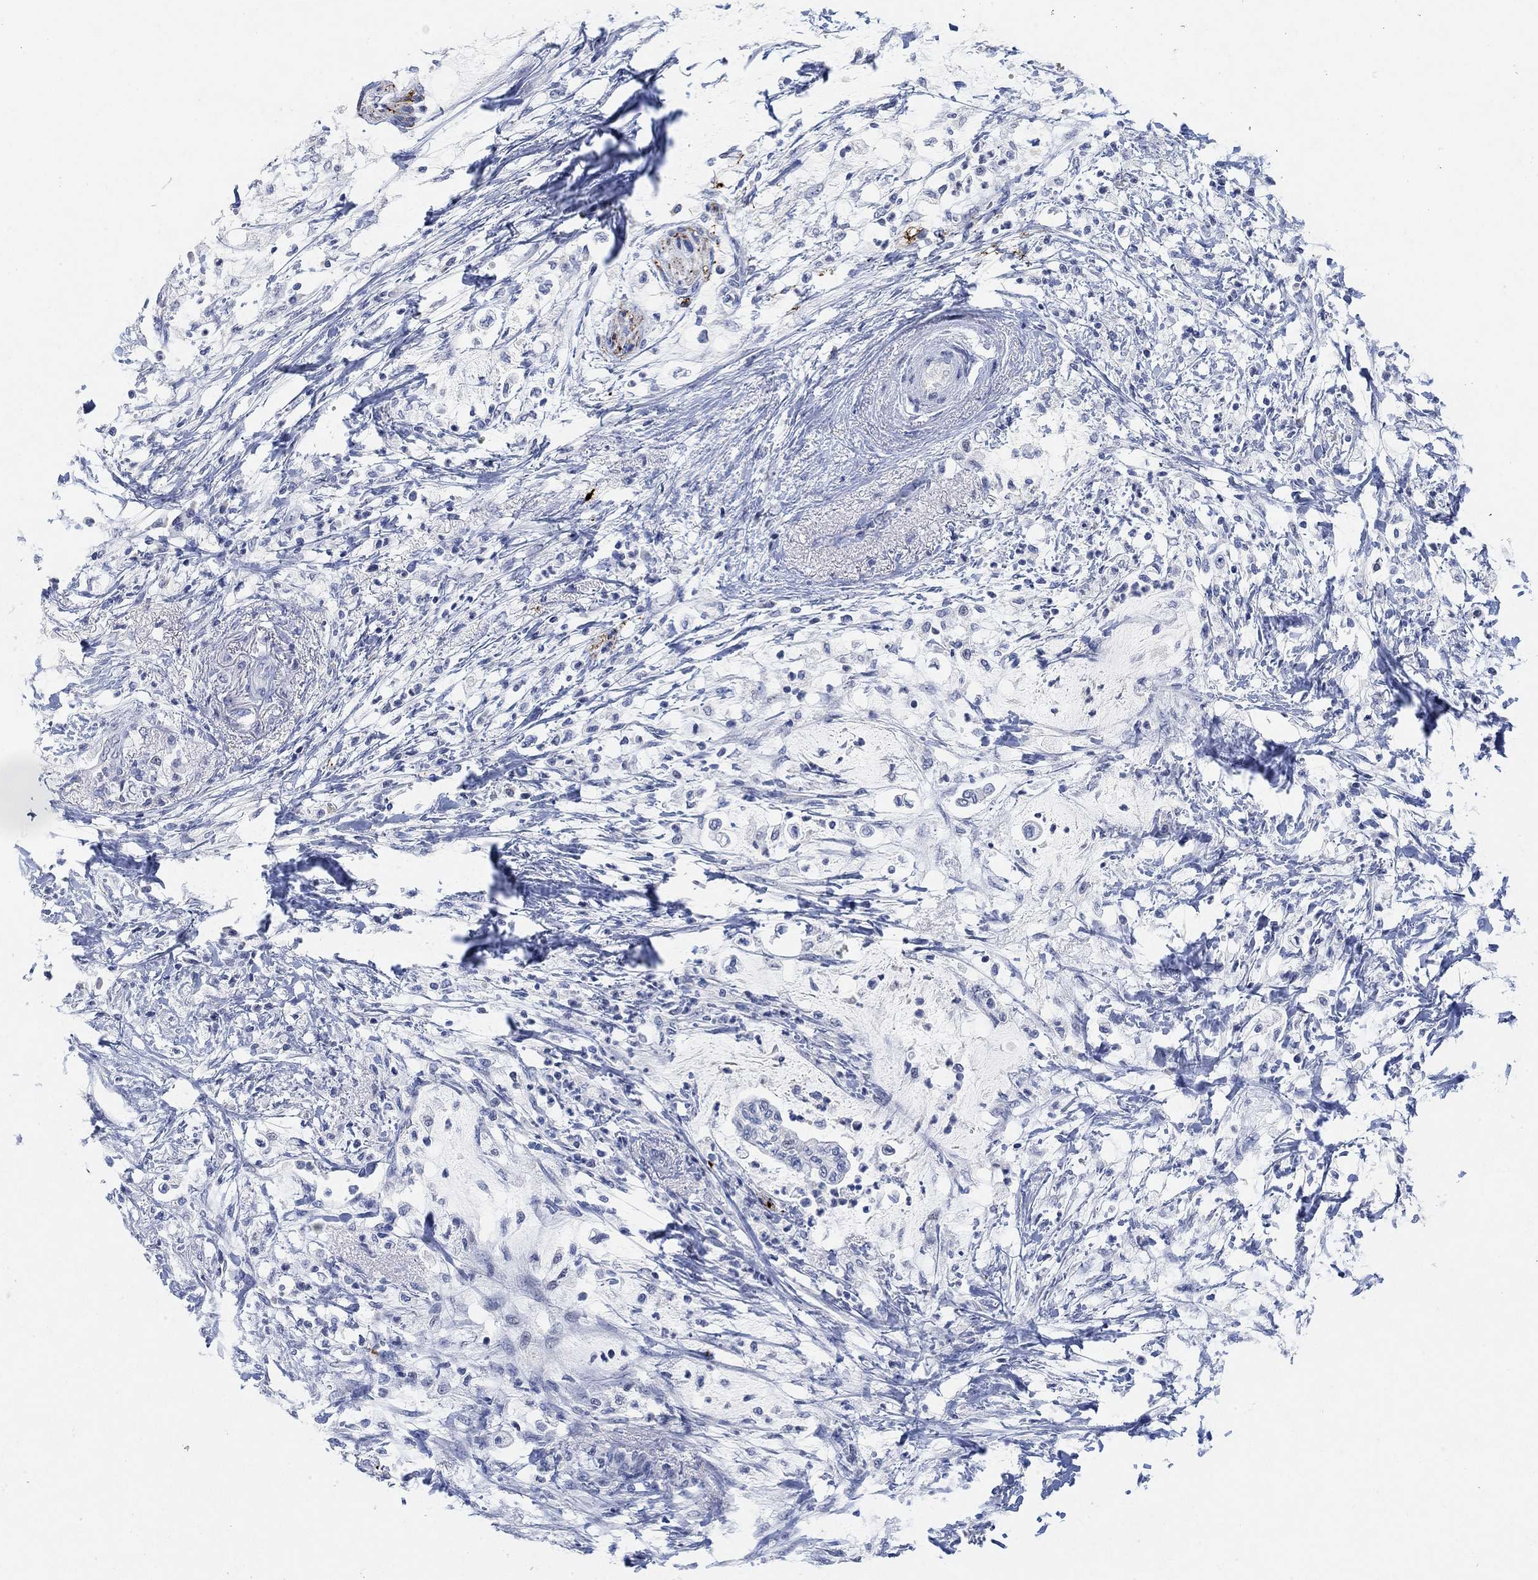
{"staining": {"intensity": "negative", "quantity": "none", "location": "none"}, "tissue": "pancreatic cancer", "cell_type": "Tumor cells", "image_type": "cancer", "snomed": [{"axis": "morphology", "description": "Normal tissue, NOS"}, {"axis": "morphology", "description": "Adenocarcinoma, NOS"}, {"axis": "topography", "description": "Pancreas"}, {"axis": "topography", "description": "Duodenum"}], "caption": "Image shows no significant protein positivity in tumor cells of pancreatic adenocarcinoma.", "gene": "VAT1L", "patient": {"sex": "female", "age": 60}}